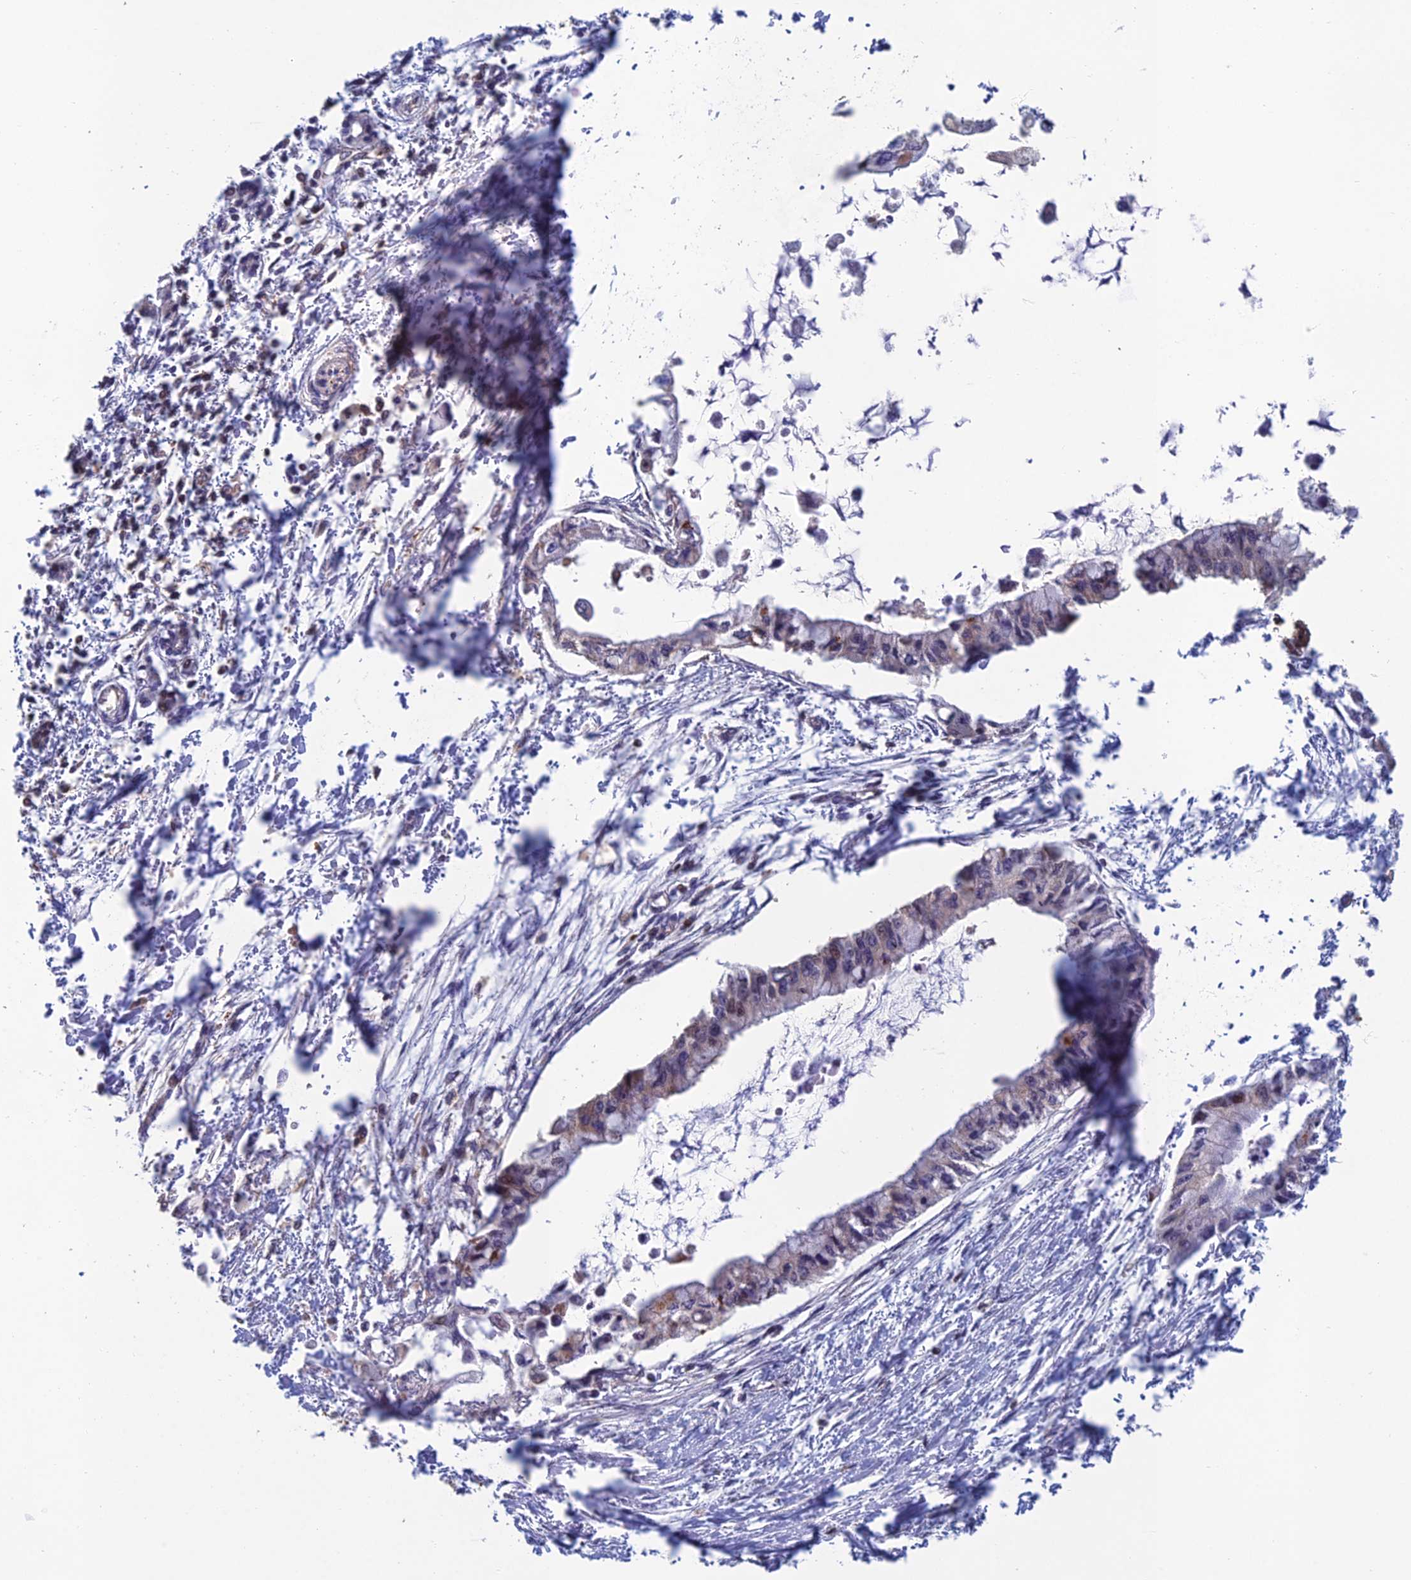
{"staining": {"intensity": "weak", "quantity": "25%-75%", "location": "cytoplasmic/membranous"}, "tissue": "pancreatic cancer", "cell_type": "Tumor cells", "image_type": "cancer", "snomed": [{"axis": "morphology", "description": "Adenocarcinoma, NOS"}, {"axis": "topography", "description": "Pancreas"}], "caption": "Weak cytoplasmic/membranous protein expression is appreciated in about 25%-75% of tumor cells in adenocarcinoma (pancreatic).", "gene": "C15orf62", "patient": {"sex": "male", "age": 48}}